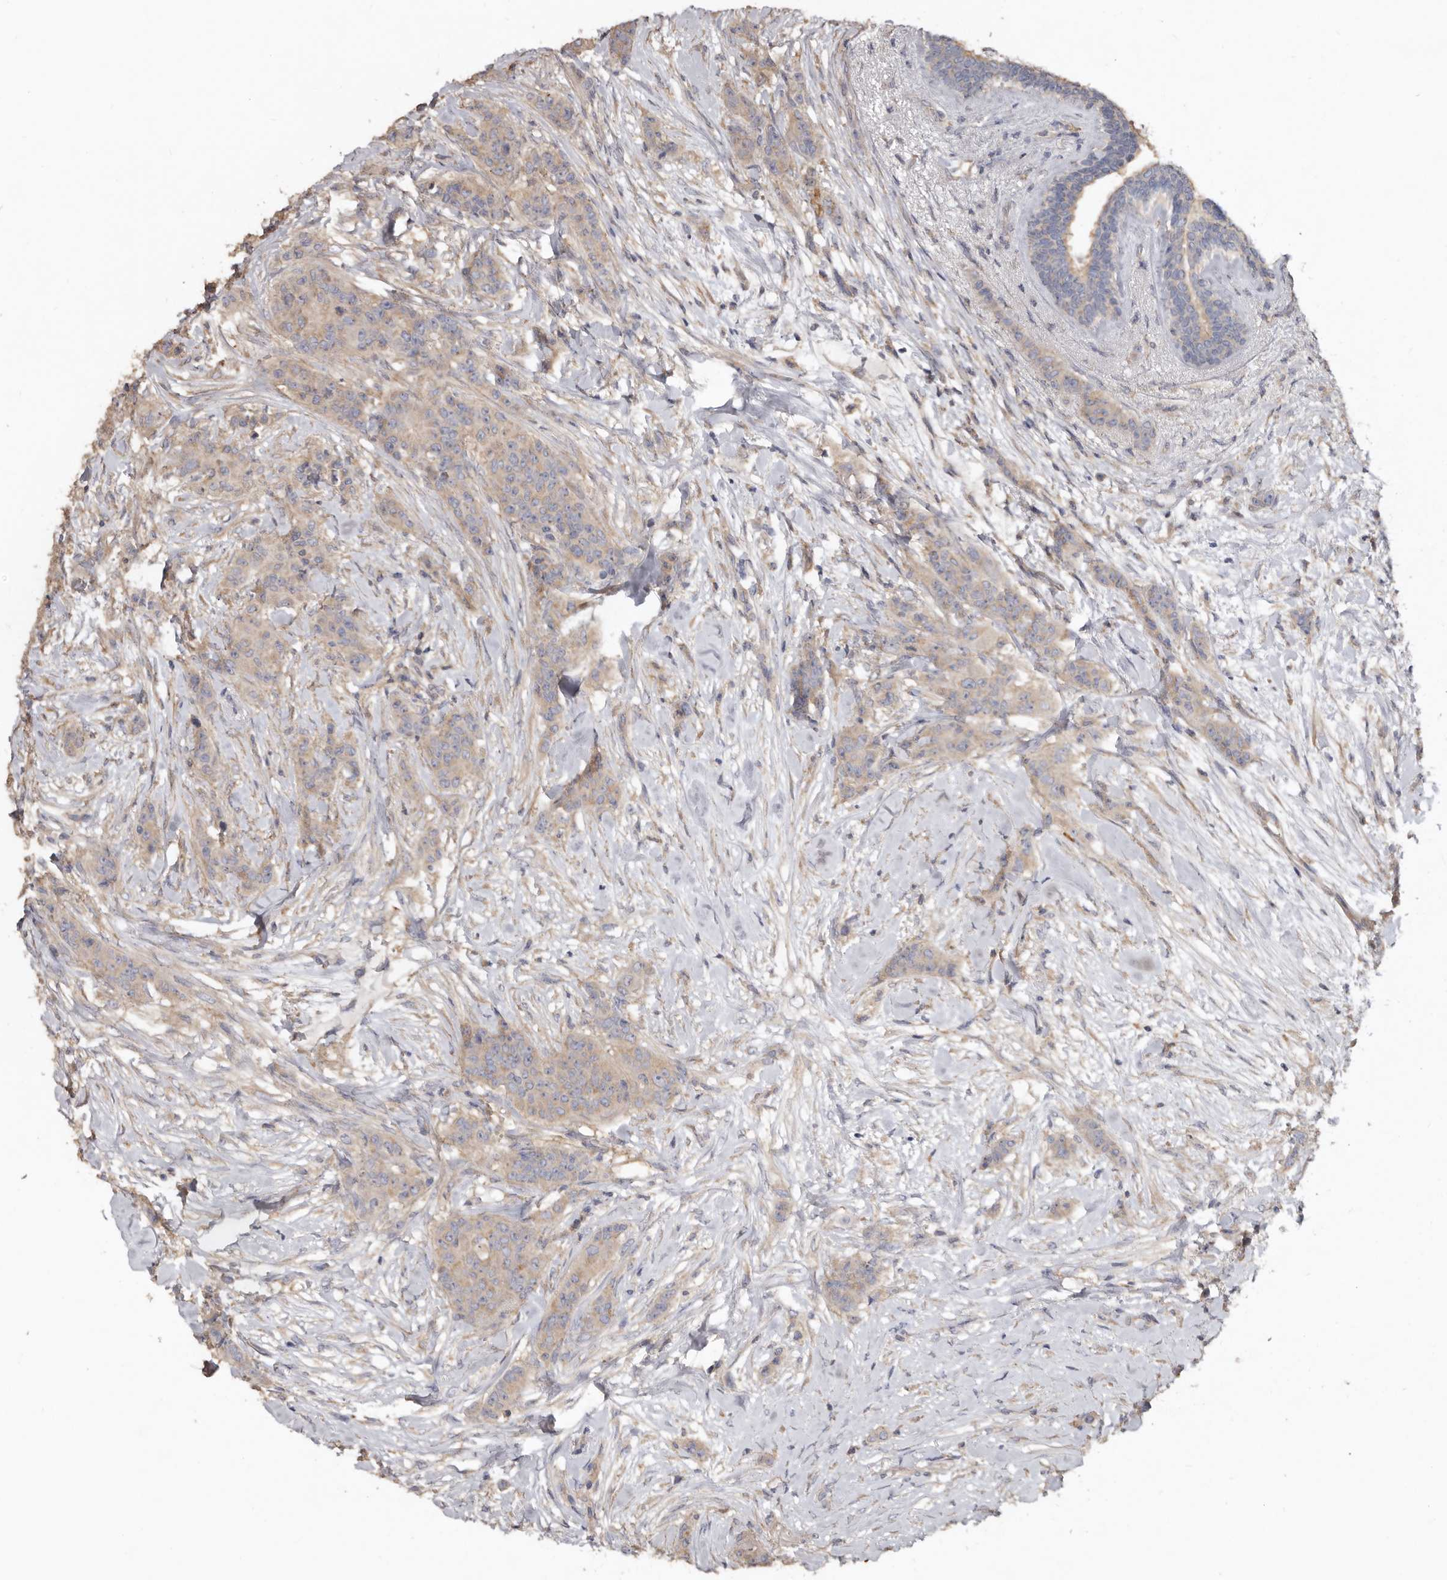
{"staining": {"intensity": "weak", "quantity": ">75%", "location": "cytoplasmic/membranous"}, "tissue": "breast cancer", "cell_type": "Tumor cells", "image_type": "cancer", "snomed": [{"axis": "morphology", "description": "Duct carcinoma"}, {"axis": "topography", "description": "Breast"}], "caption": "Breast invasive ductal carcinoma stained with DAB (3,3'-diaminobenzidine) immunohistochemistry displays low levels of weak cytoplasmic/membranous positivity in about >75% of tumor cells.", "gene": "FLCN", "patient": {"sex": "female", "age": 40}}